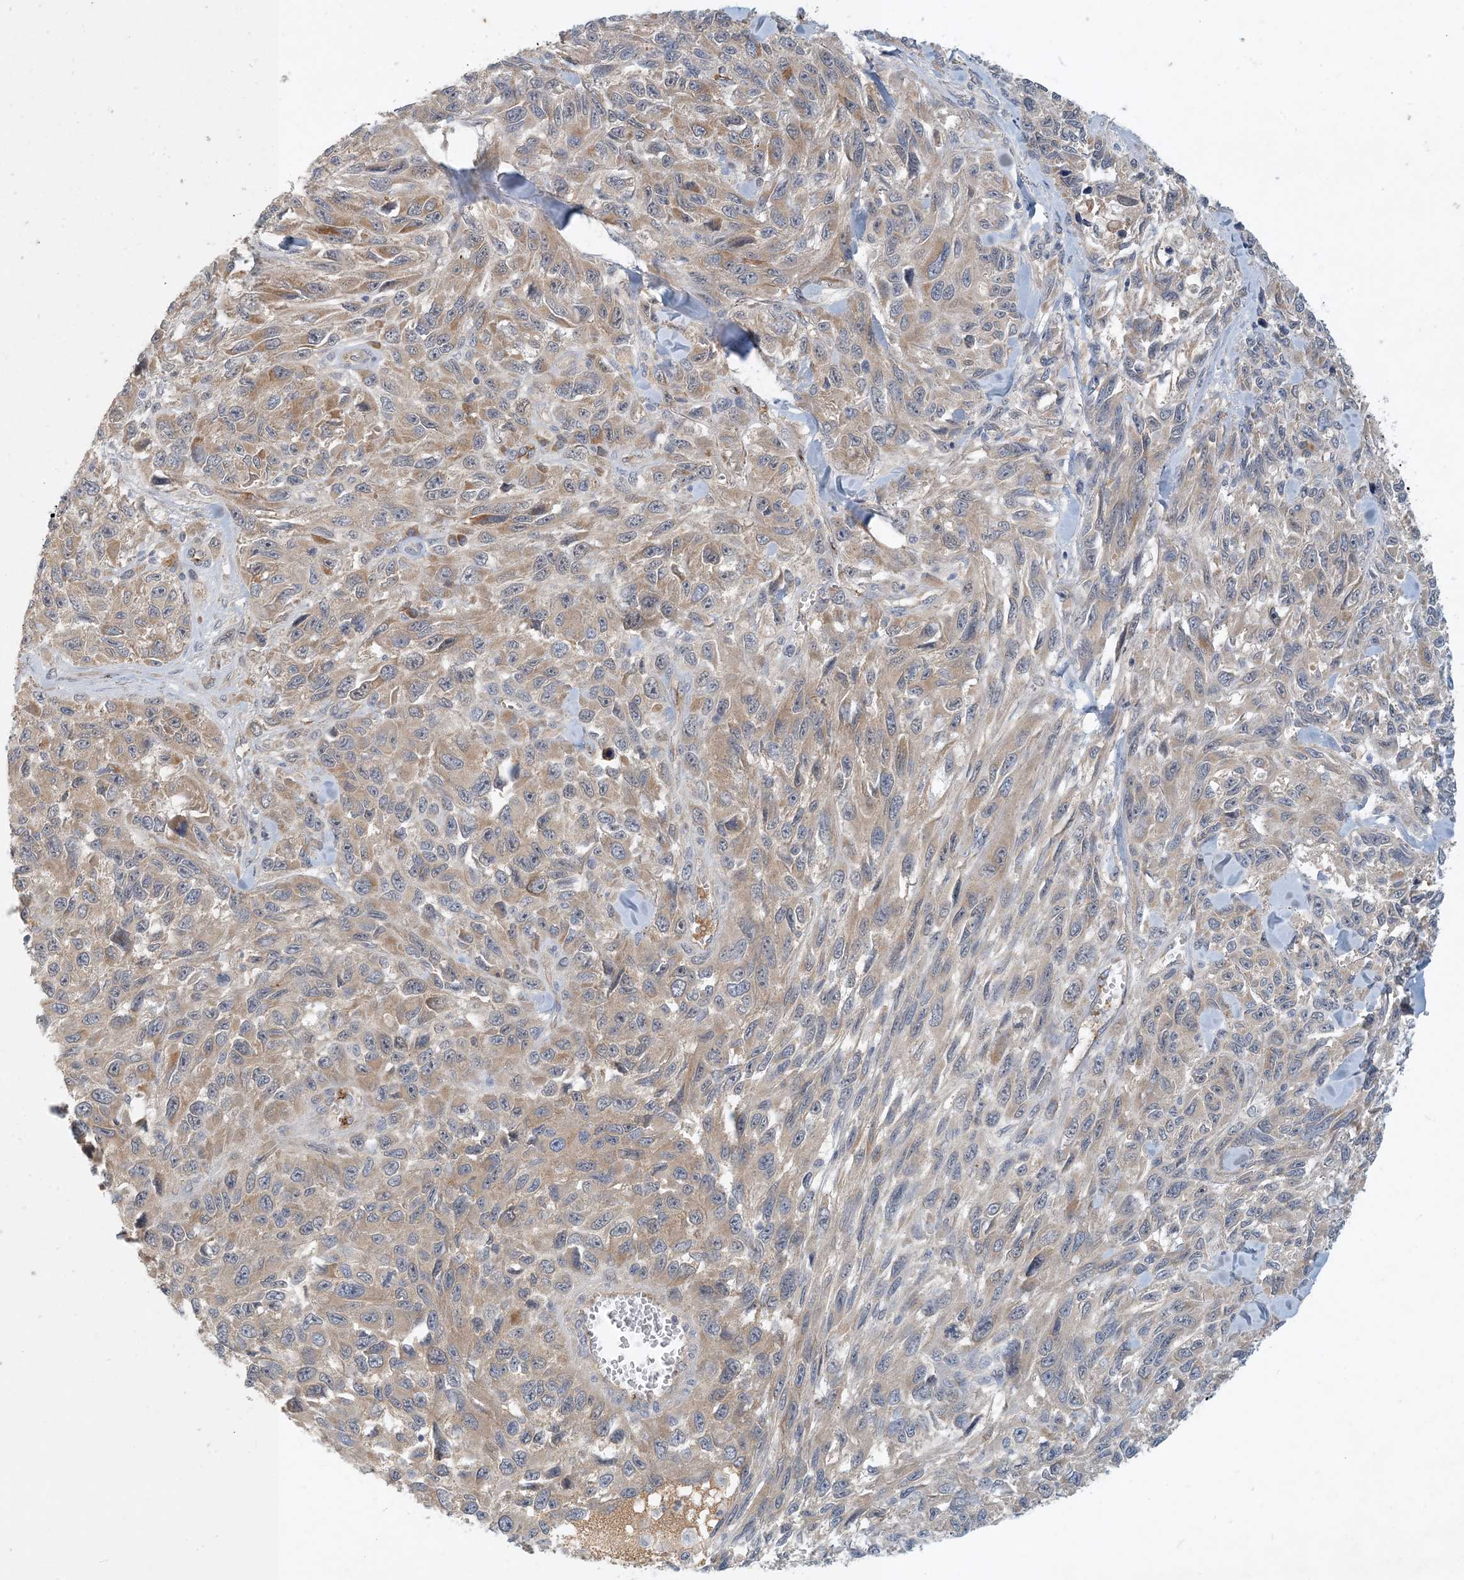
{"staining": {"intensity": "weak", "quantity": ">75%", "location": "cytoplasmic/membranous"}, "tissue": "melanoma", "cell_type": "Tumor cells", "image_type": "cancer", "snomed": [{"axis": "morphology", "description": "Malignant melanoma, NOS"}, {"axis": "topography", "description": "Skin"}], "caption": "An IHC micrograph of neoplastic tissue is shown. Protein staining in brown shows weak cytoplasmic/membranous positivity in malignant melanoma within tumor cells. (Stains: DAB in brown, nuclei in blue, Microscopy: brightfield microscopy at high magnification).", "gene": "ZBTB3", "patient": {"sex": "female", "age": 96}}